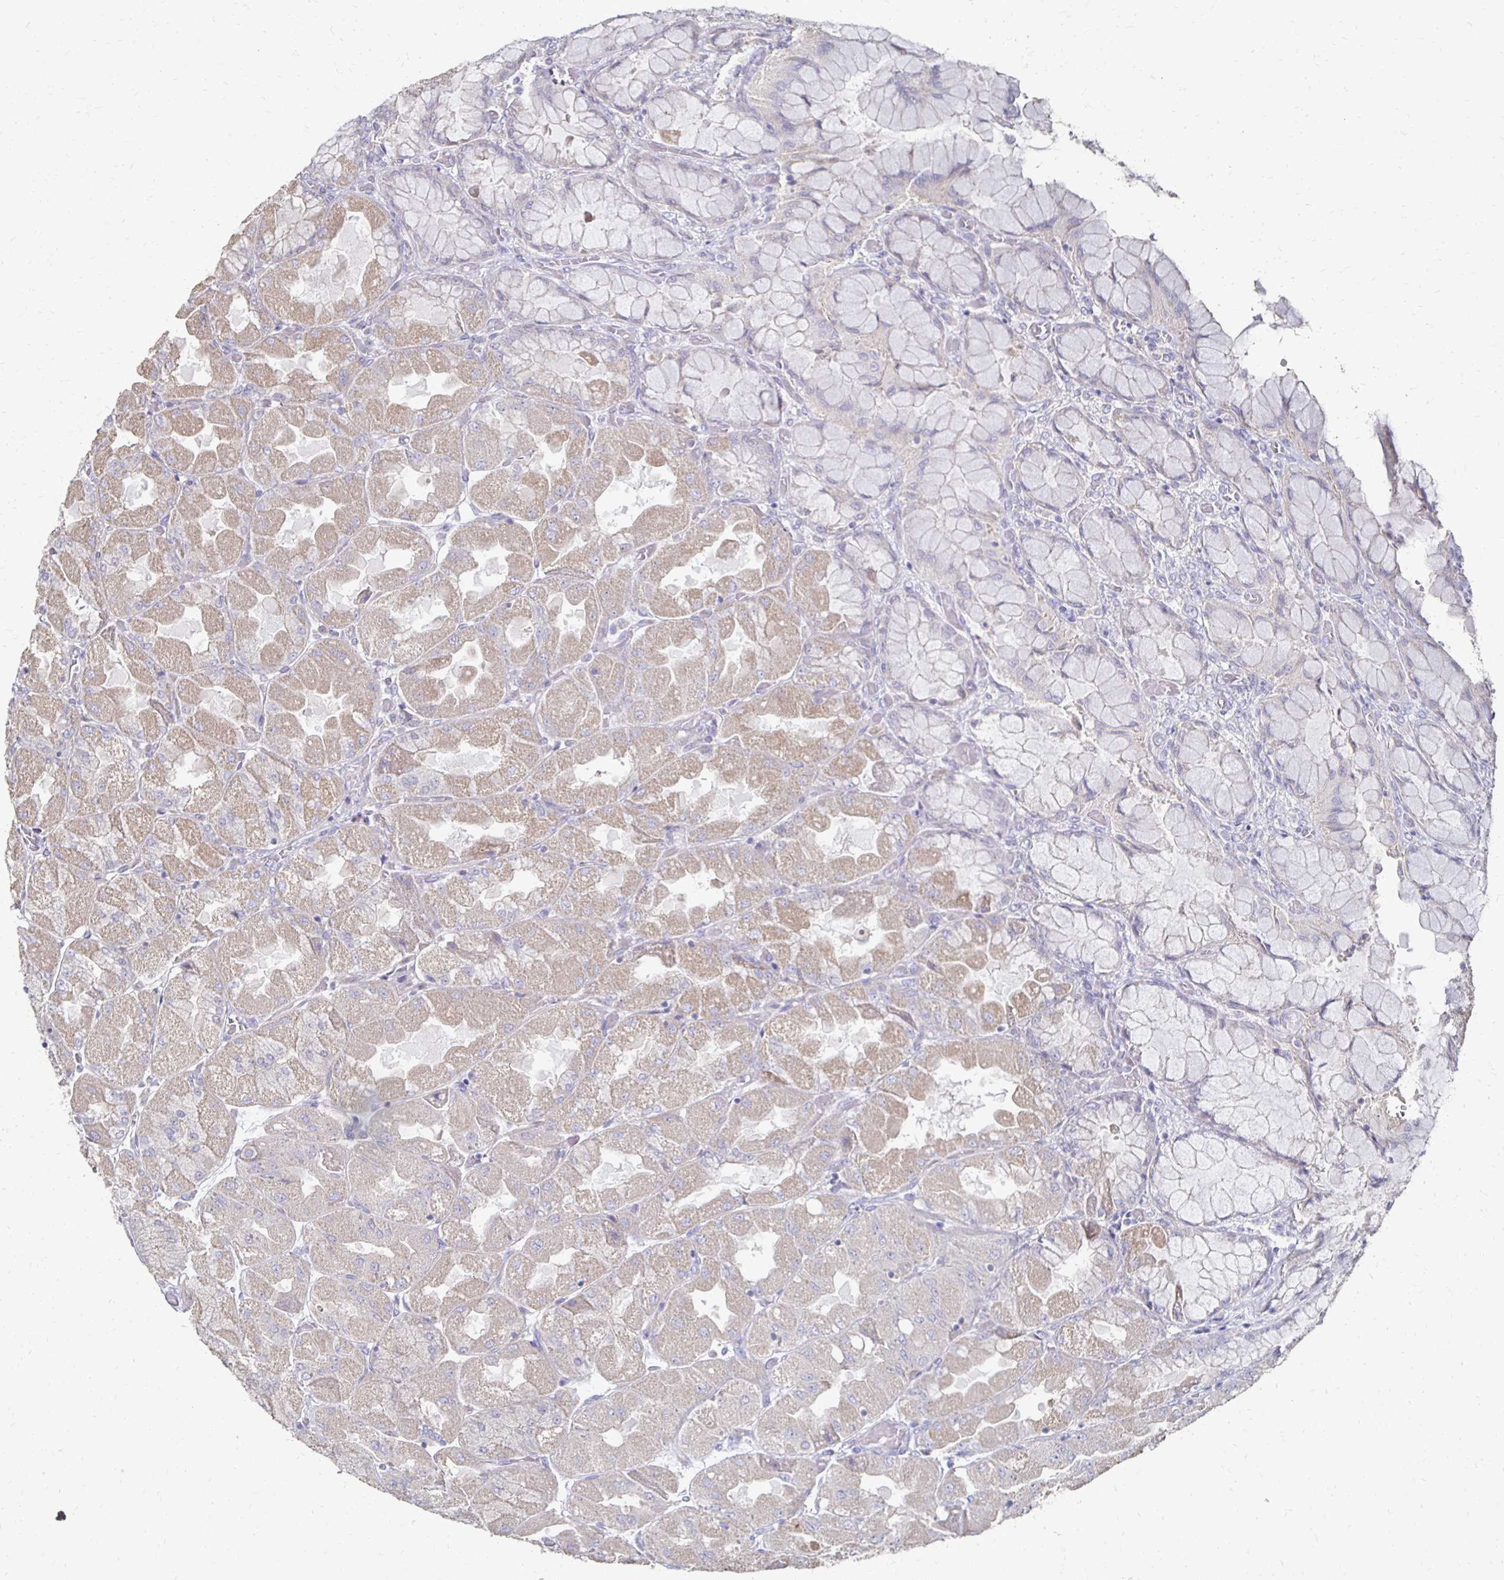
{"staining": {"intensity": "weak", "quantity": "25%-75%", "location": "cytoplasmic/membranous"}, "tissue": "stomach", "cell_type": "Glandular cells", "image_type": "normal", "snomed": [{"axis": "morphology", "description": "Normal tissue, NOS"}, {"axis": "topography", "description": "Stomach"}], "caption": "Immunohistochemistry of unremarkable stomach displays low levels of weak cytoplasmic/membranous positivity in about 25%-75% of glandular cells. The protein of interest is shown in brown color, while the nuclei are stained blue.", "gene": "ZNF727", "patient": {"sex": "female", "age": 61}}